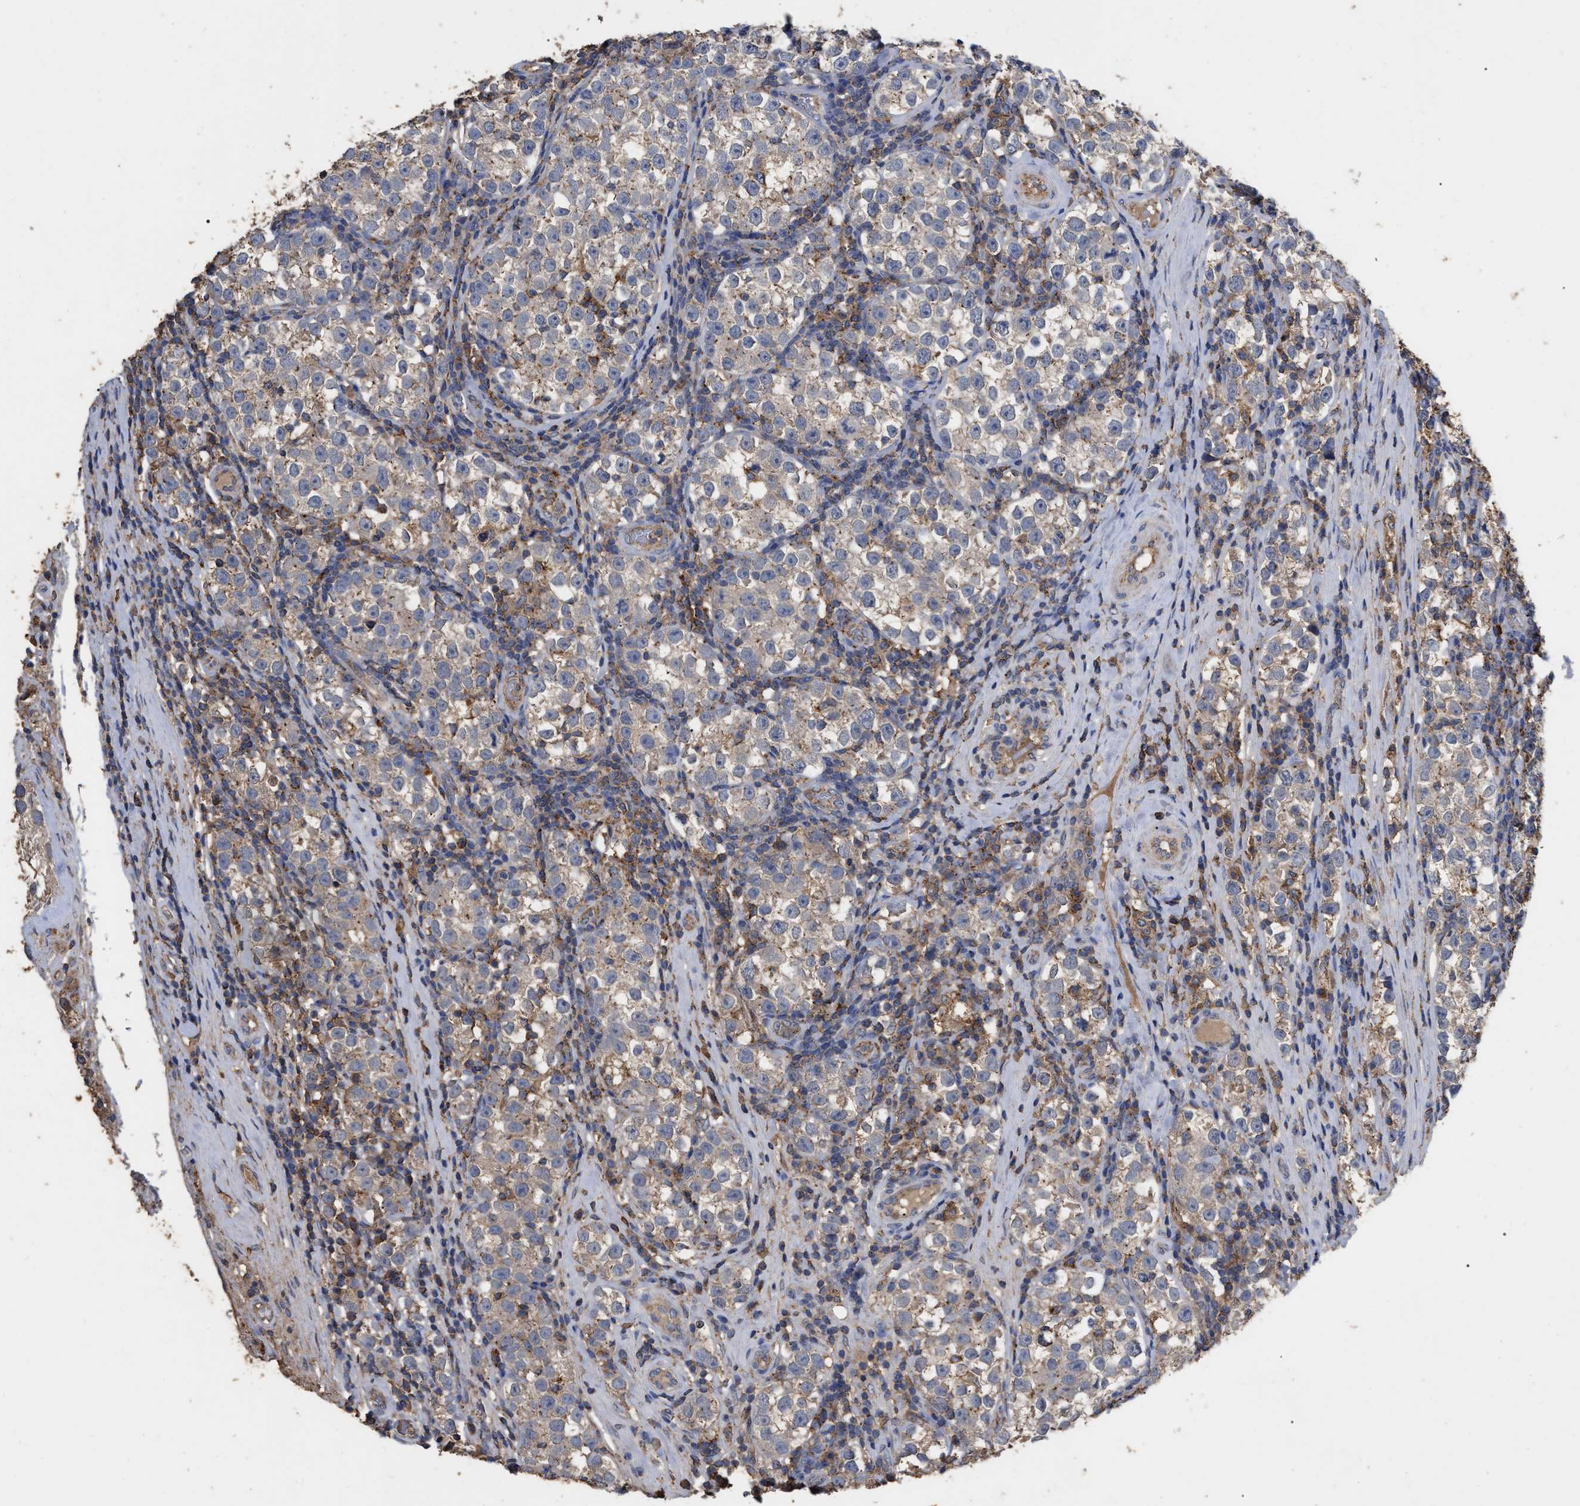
{"staining": {"intensity": "weak", "quantity": ">75%", "location": "cytoplasmic/membranous"}, "tissue": "testis cancer", "cell_type": "Tumor cells", "image_type": "cancer", "snomed": [{"axis": "morphology", "description": "Normal tissue, NOS"}, {"axis": "morphology", "description": "Seminoma, NOS"}, {"axis": "topography", "description": "Testis"}], "caption": "IHC photomicrograph of neoplastic tissue: testis cancer stained using immunohistochemistry (IHC) displays low levels of weak protein expression localized specifically in the cytoplasmic/membranous of tumor cells, appearing as a cytoplasmic/membranous brown color.", "gene": "GPR179", "patient": {"sex": "male", "age": 43}}